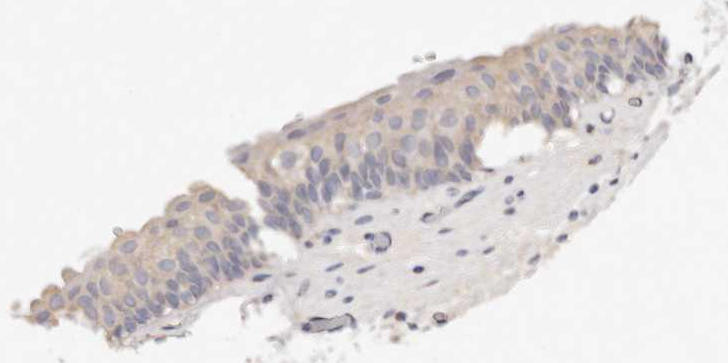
{"staining": {"intensity": "strong", "quantity": "<25%", "location": "cytoplasmic/membranous"}, "tissue": "urinary bladder", "cell_type": "Urothelial cells", "image_type": "normal", "snomed": [{"axis": "morphology", "description": "Normal tissue, NOS"}, {"axis": "topography", "description": "Urinary bladder"}], "caption": "Immunohistochemical staining of benign human urinary bladder reveals medium levels of strong cytoplasmic/membranous staining in about <25% of urothelial cells. The protein is shown in brown color, while the nuclei are stained blue.", "gene": "DNASE1", "patient": {"sex": "male", "age": 83}}